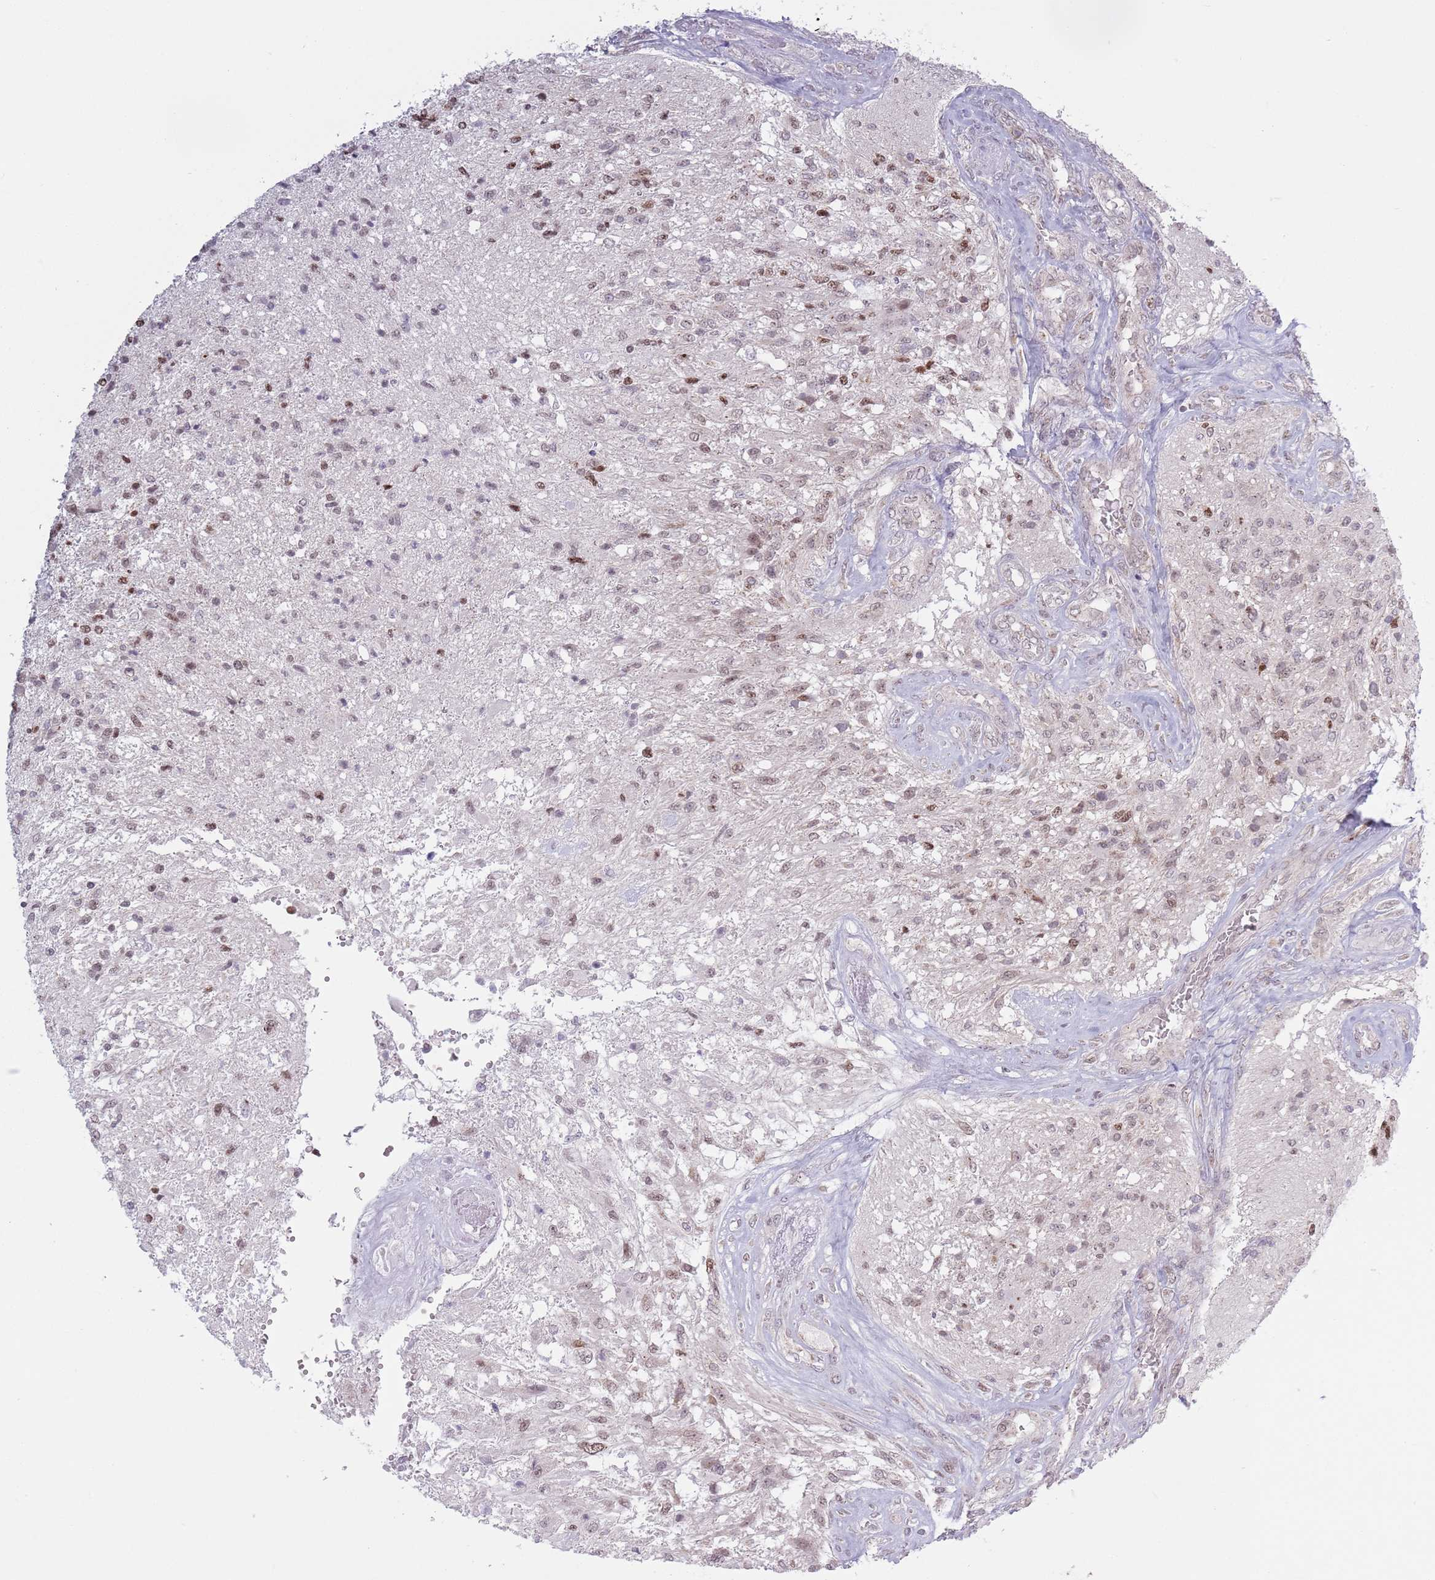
{"staining": {"intensity": "moderate", "quantity": ">75%", "location": "nuclear"}, "tissue": "glioma", "cell_type": "Tumor cells", "image_type": "cancer", "snomed": [{"axis": "morphology", "description": "Glioma, malignant, High grade"}, {"axis": "topography", "description": "Brain"}], "caption": "The immunohistochemical stain shows moderate nuclear positivity in tumor cells of malignant glioma (high-grade) tissue. The staining was performed using DAB (3,3'-diaminobenzidine) to visualize the protein expression in brown, while the nuclei were stained in blue with hematoxylin (Magnification: 20x).", "gene": "MRPL34", "patient": {"sex": "male", "age": 56}}